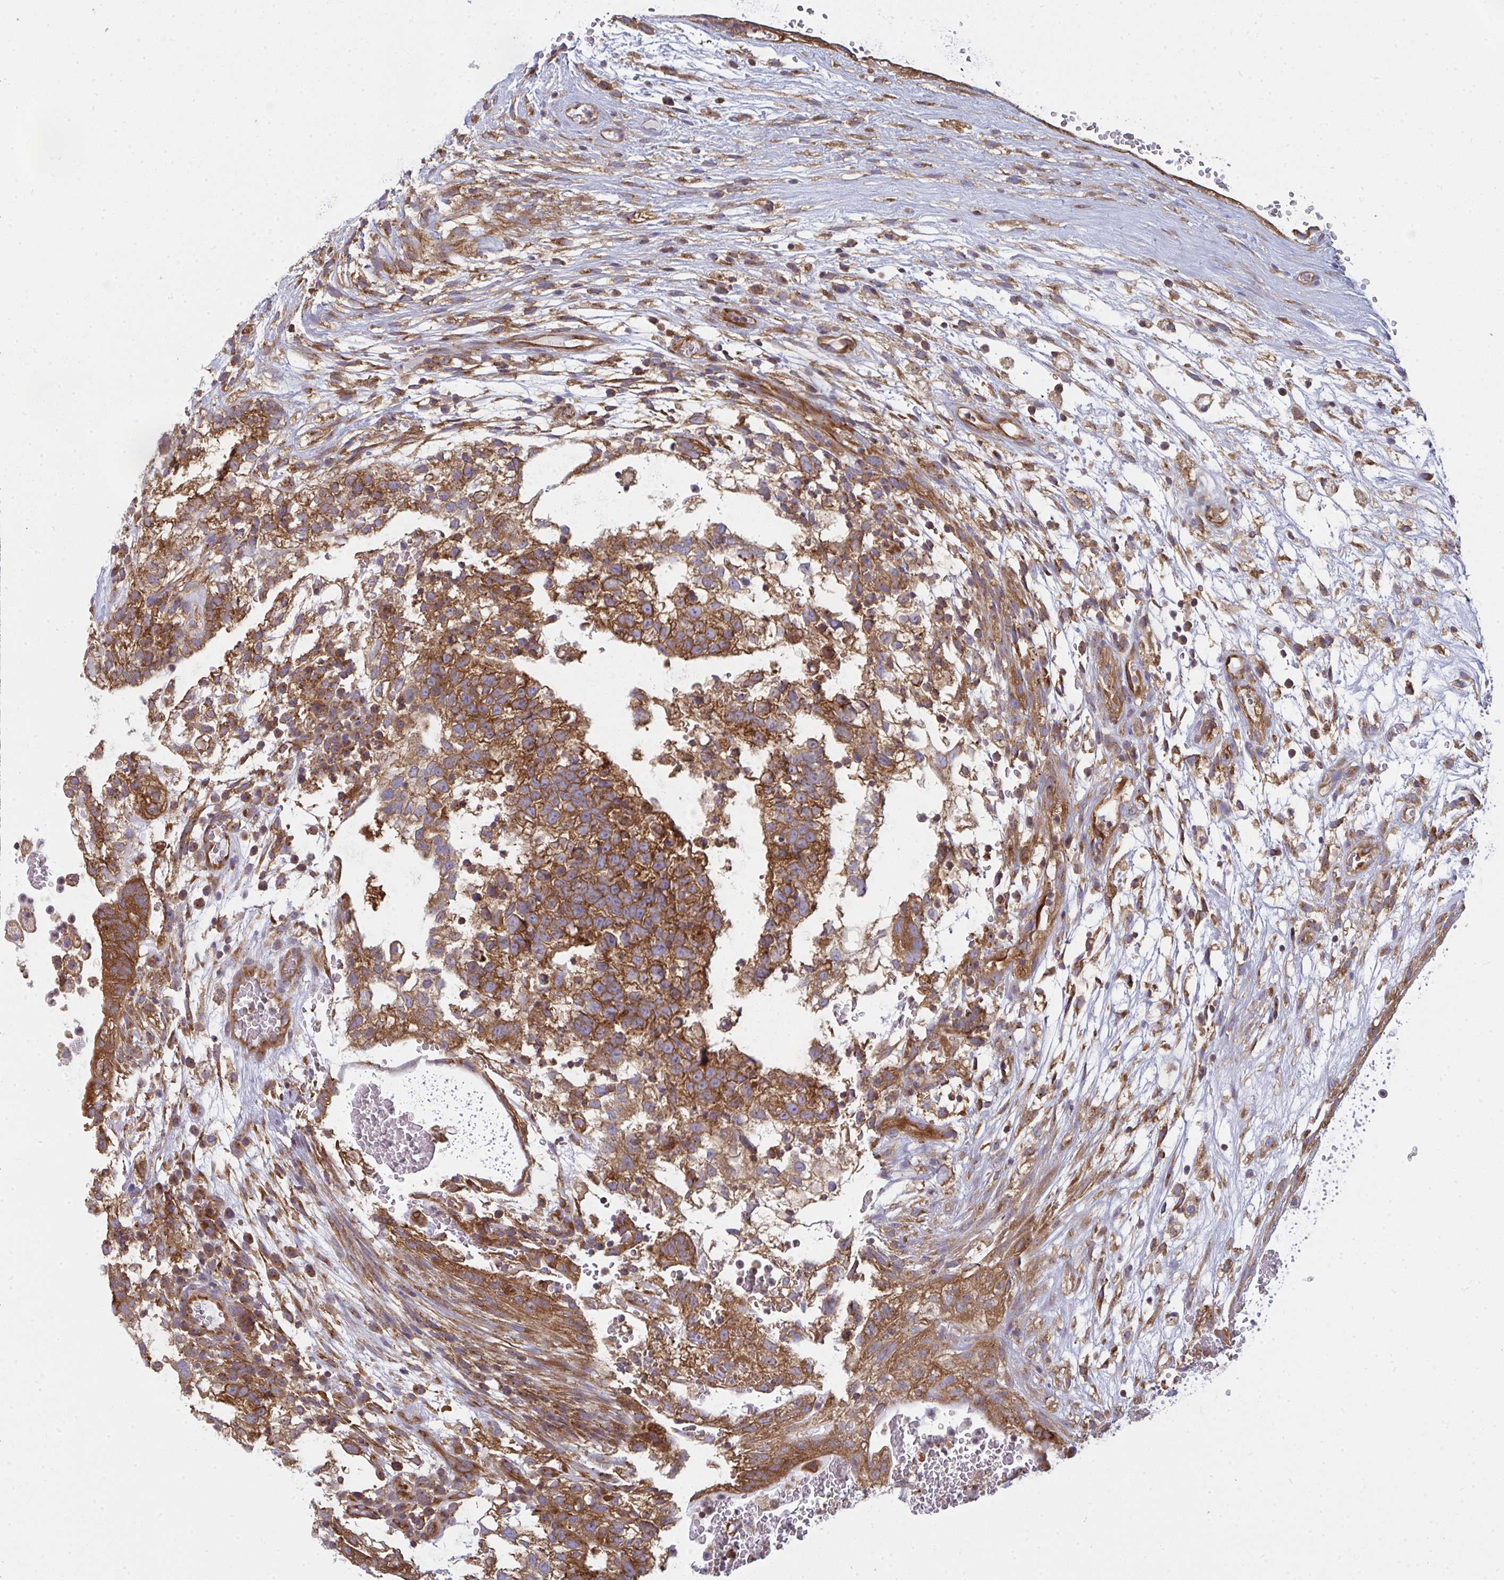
{"staining": {"intensity": "strong", "quantity": ">75%", "location": "cytoplasmic/membranous"}, "tissue": "testis cancer", "cell_type": "Tumor cells", "image_type": "cancer", "snomed": [{"axis": "morphology", "description": "Normal tissue, NOS"}, {"axis": "morphology", "description": "Carcinoma, Embryonal, NOS"}, {"axis": "topography", "description": "Testis"}], "caption": "Testis embryonal carcinoma tissue exhibits strong cytoplasmic/membranous staining in about >75% of tumor cells", "gene": "DYNC1I2", "patient": {"sex": "male", "age": 32}}